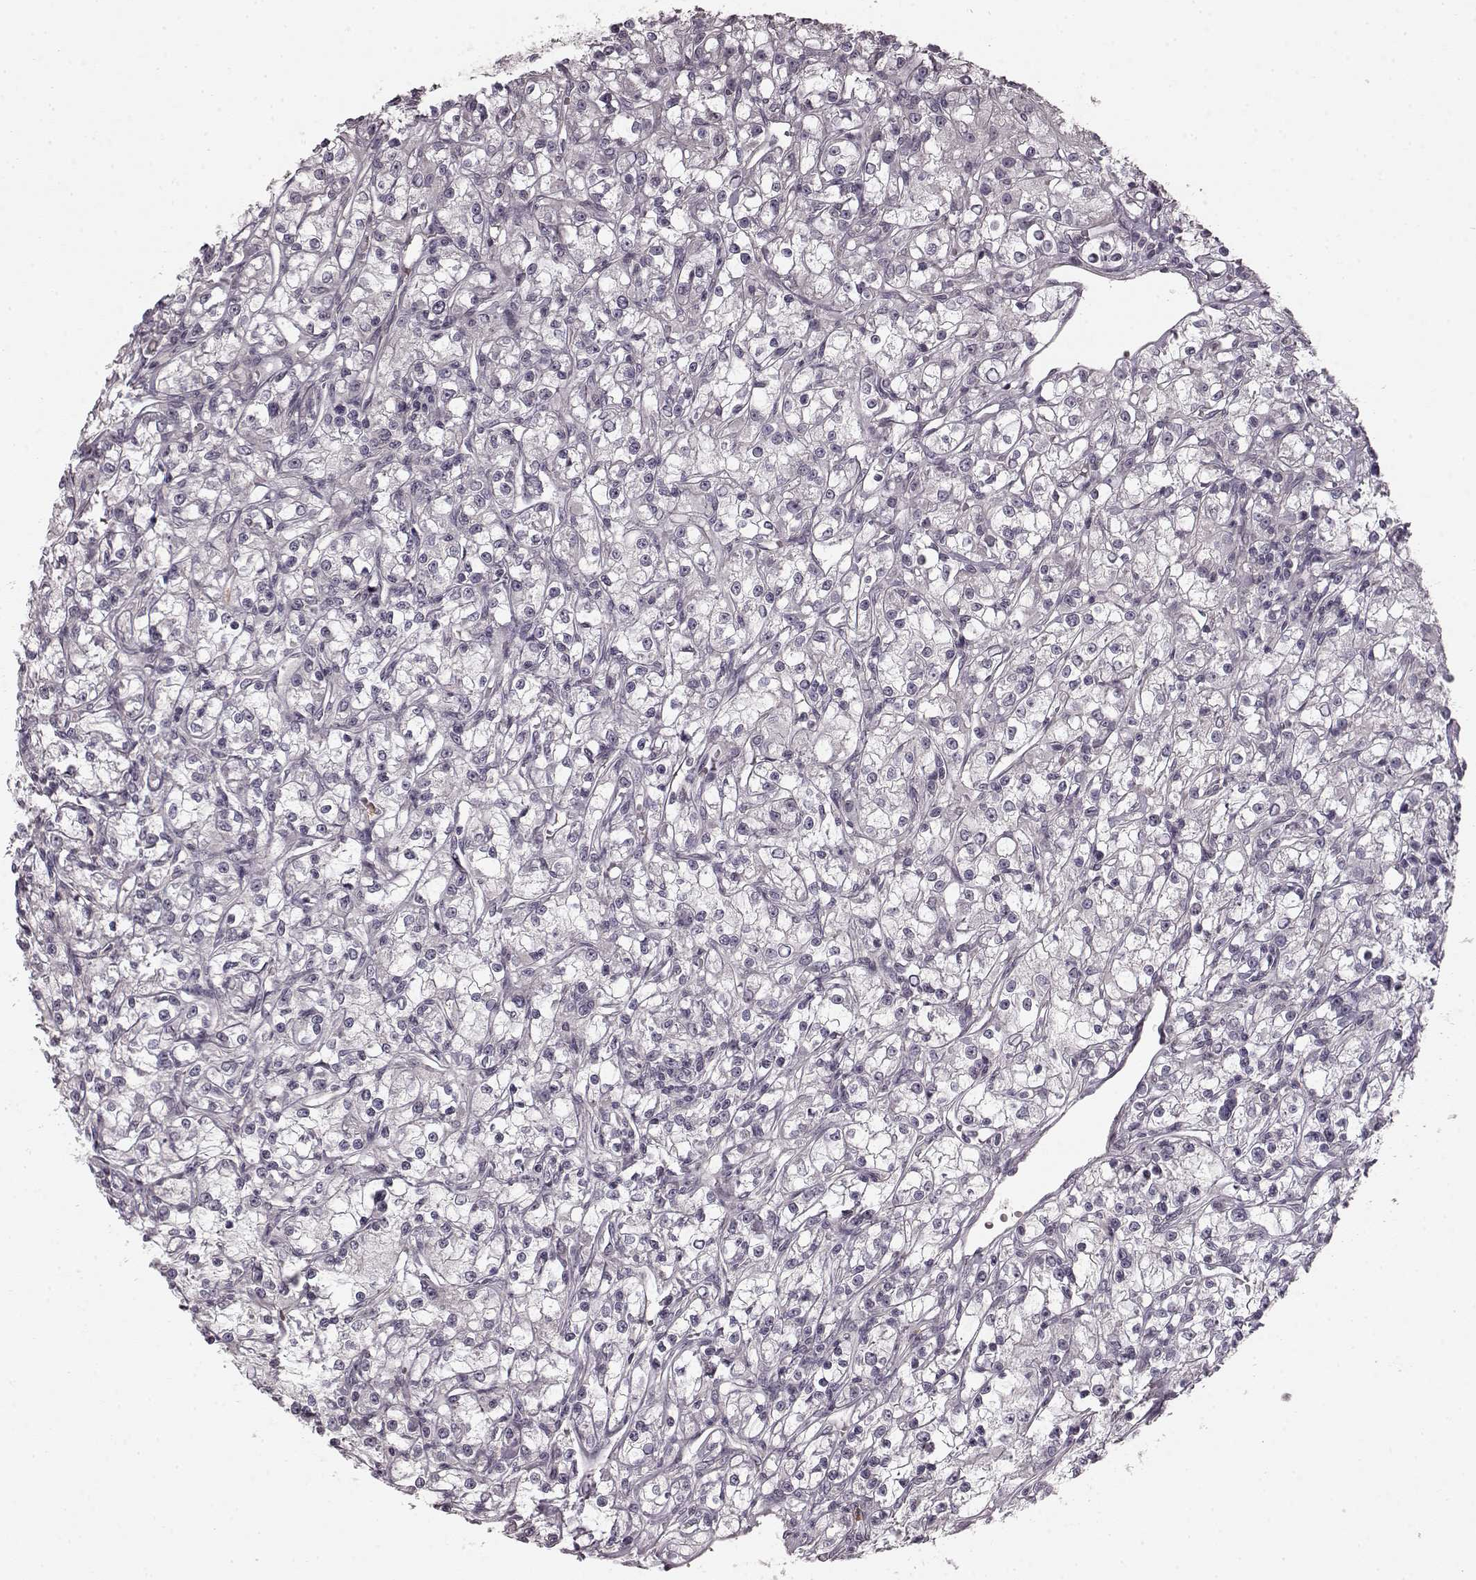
{"staining": {"intensity": "negative", "quantity": "none", "location": "none"}, "tissue": "renal cancer", "cell_type": "Tumor cells", "image_type": "cancer", "snomed": [{"axis": "morphology", "description": "Adenocarcinoma, NOS"}, {"axis": "topography", "description": "Kidney"}], "caption": "This is a photomicrograph of immunohistochemistry staining of renal adenocarcinoma, which shows no staining in tumor cells. (Brightfield microscopy of DAB (3,3'-diaminobenzidine) immunohistochemistry at high magnification).", "gene": "CHIT1", "patient": {"sex": "female", "age": 59}}